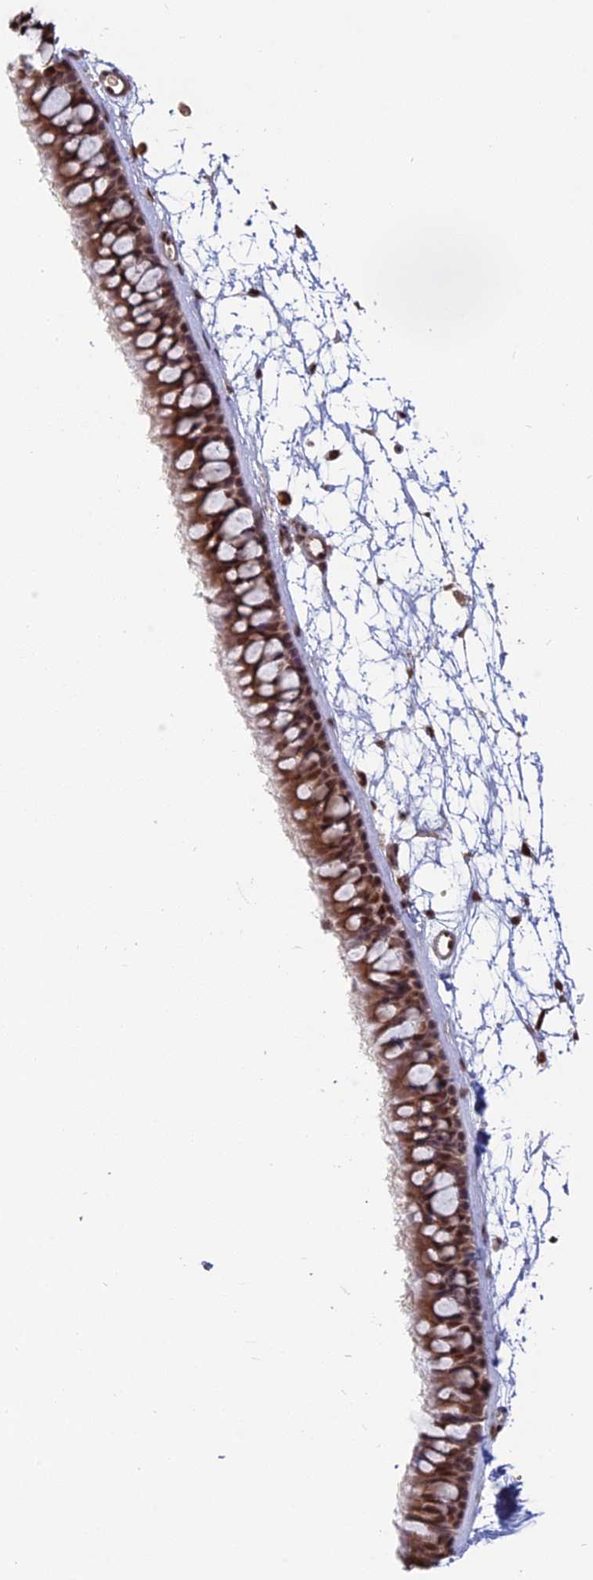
{"staining": {"intensity": "moderate", "quantity": ">75%", "location": "cytoplasmic/membranous,nuclear"}, "tissue": "nasopharynx", "cell_type": "Respiratory epithelial cells", "image_type": "normal", "snomed": [{"axis": "morphology", "description": "Normal tissue, NOS"}, {"axis": "topography", "description": "Nasopharynx"}], "caption": "Protein staining by IHC shows moderate cytoplasmic/membranous,nuclear positivity in approximately >75% of respiratory epithelial cells in normal nasopharynx. Immunohistochemistry stains the protein in brown and the nuclei are stained blue.", "gene": "MFAP1", "patient": {"sex": "male", "age": 64}}